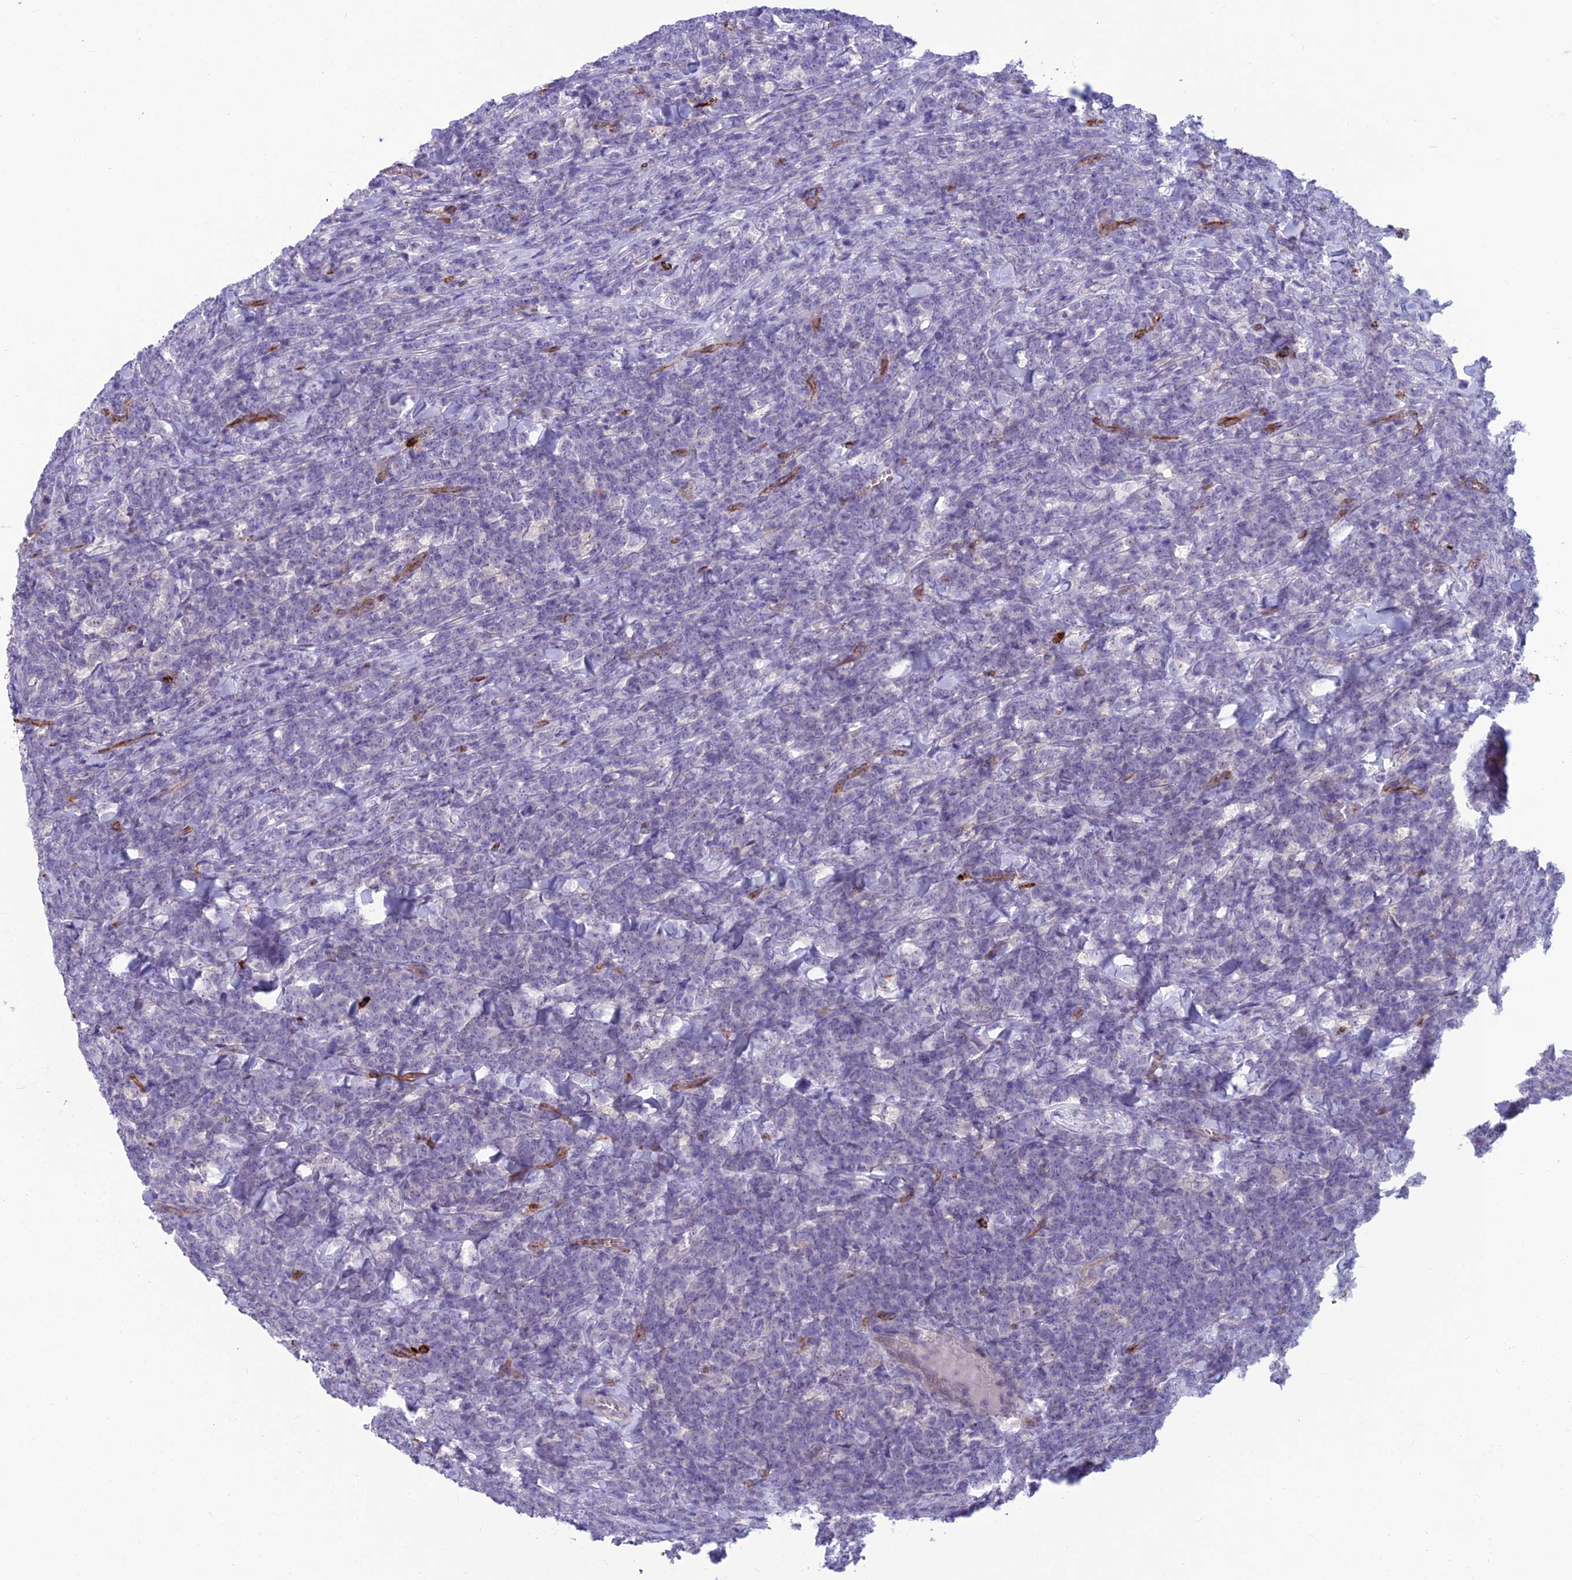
{"staining": {"intensity": "negative", "quantity": "none", "location": "none"}, "tissue": "lymphoma", "cell_type": "Tumor cells", "image_type": "cancer", "snomed": [{"axis": "morphology", "description": "Malignant lymphoma, non-Hodgkin's type, High grade"}, {"axis": "topography", "description": "Small intestine"}], "caption": "IHC photomicrograph of malignant lymphoma, non-Hodgkin's type (high-grade) stained for a protein (brown), which shows no positivity in tumor cells.", "gene": "BBS7", "patient": {"sex": "male", "age": 8}}